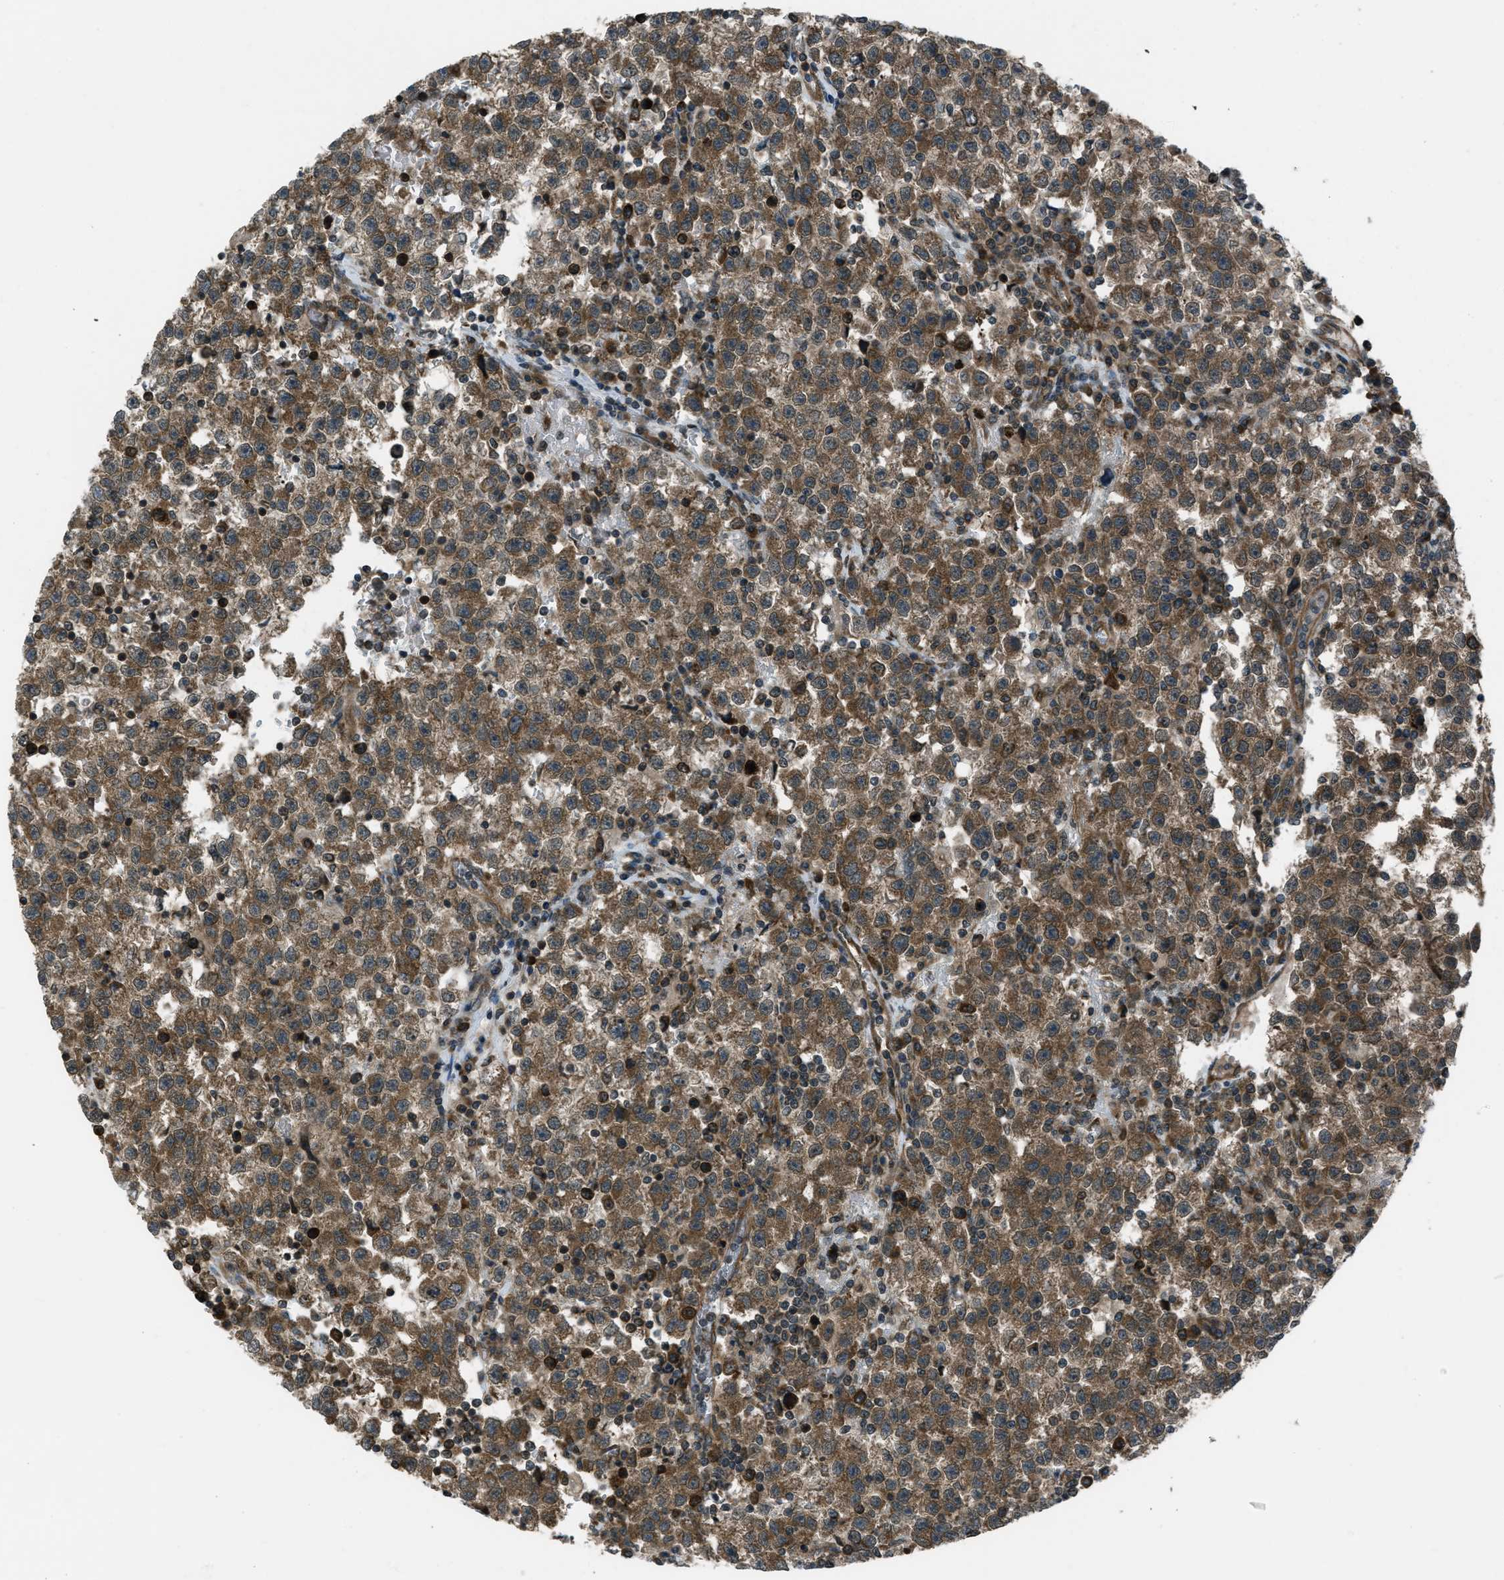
{"staining": {"intensity": "moderate", "quantity": ">75%", "location": "cytoplasmic/membranous"}, "tissue": "testis cancer", "cell_type": "Tumor cells", "image_type": "cancer", "snomed": [{"axis": "morphology", "description": "Seminoma, NOS"}, {"axis": "topography", "description": "Testis"}], "caption": "Immunohistochemistry (IHC) photomicrograph of neoplastic tissue: human testis cancer (seminoma) stained using IHC displays medium levels of moderate protein expression localized specifically in the cytoplasmic/membranous of tumor cells, appearing as a cytoplasmic/membranous brown color.", "gene": "ASAP2", "patient": {"sex": "male", "age": 22}}